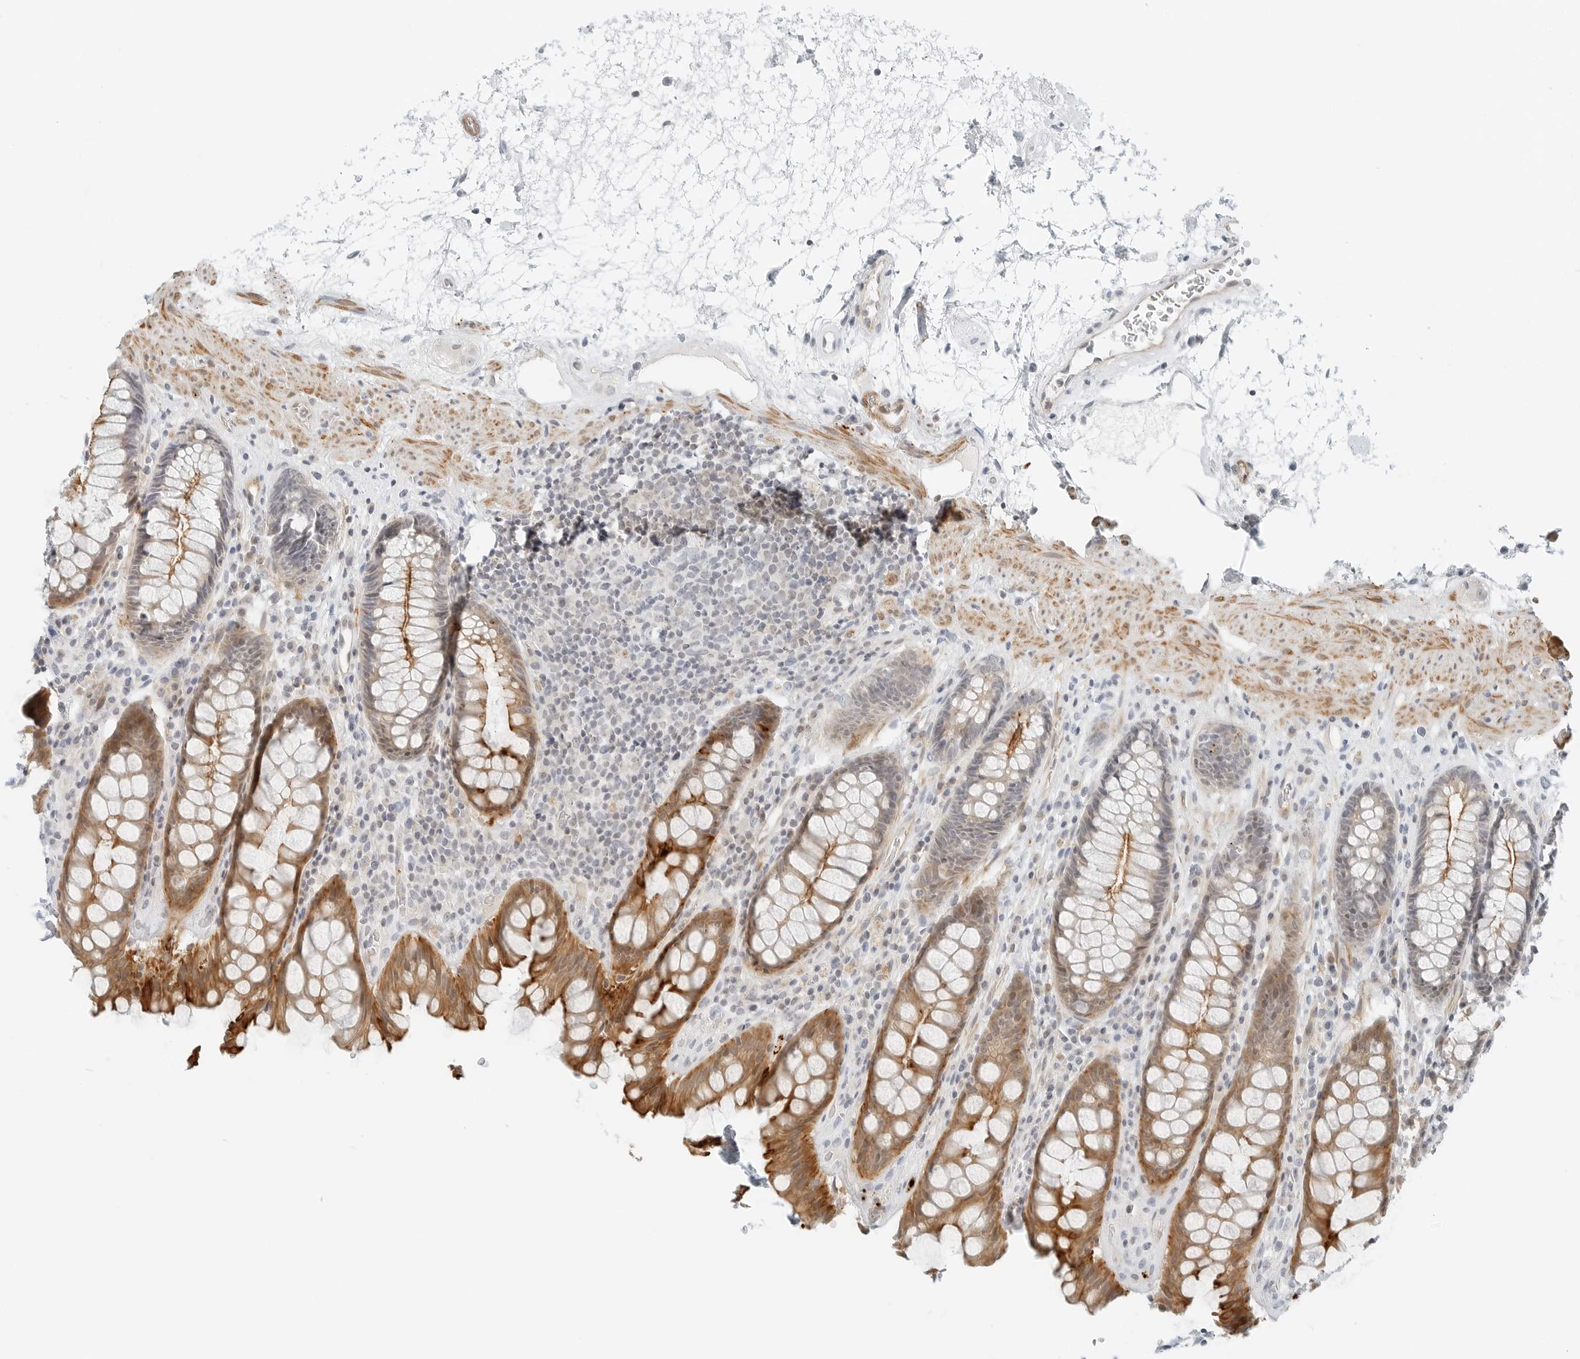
{"staining": {"intensity": "strong", "quantity": "25%-75%", "location": "cytoplasmic/membranous"}, "tissue": "rectum", "cell_type": "Glandular cells", "image_type": "normal", "snomed": [{"axis": "morphology", "description": "Normal tissue, NOS"}, {"axis": "topography", "description": "Rectum"}], "caption": "Unremarkable rectum was stained to show a protein in brown. There is high levels of strong cytoplasmic/membranous expression in about 25%-75% of glandular cells. Nuclei are stained in blue.", "gene": "IQCC", "patient": {"sex": "male", "age": 64}}